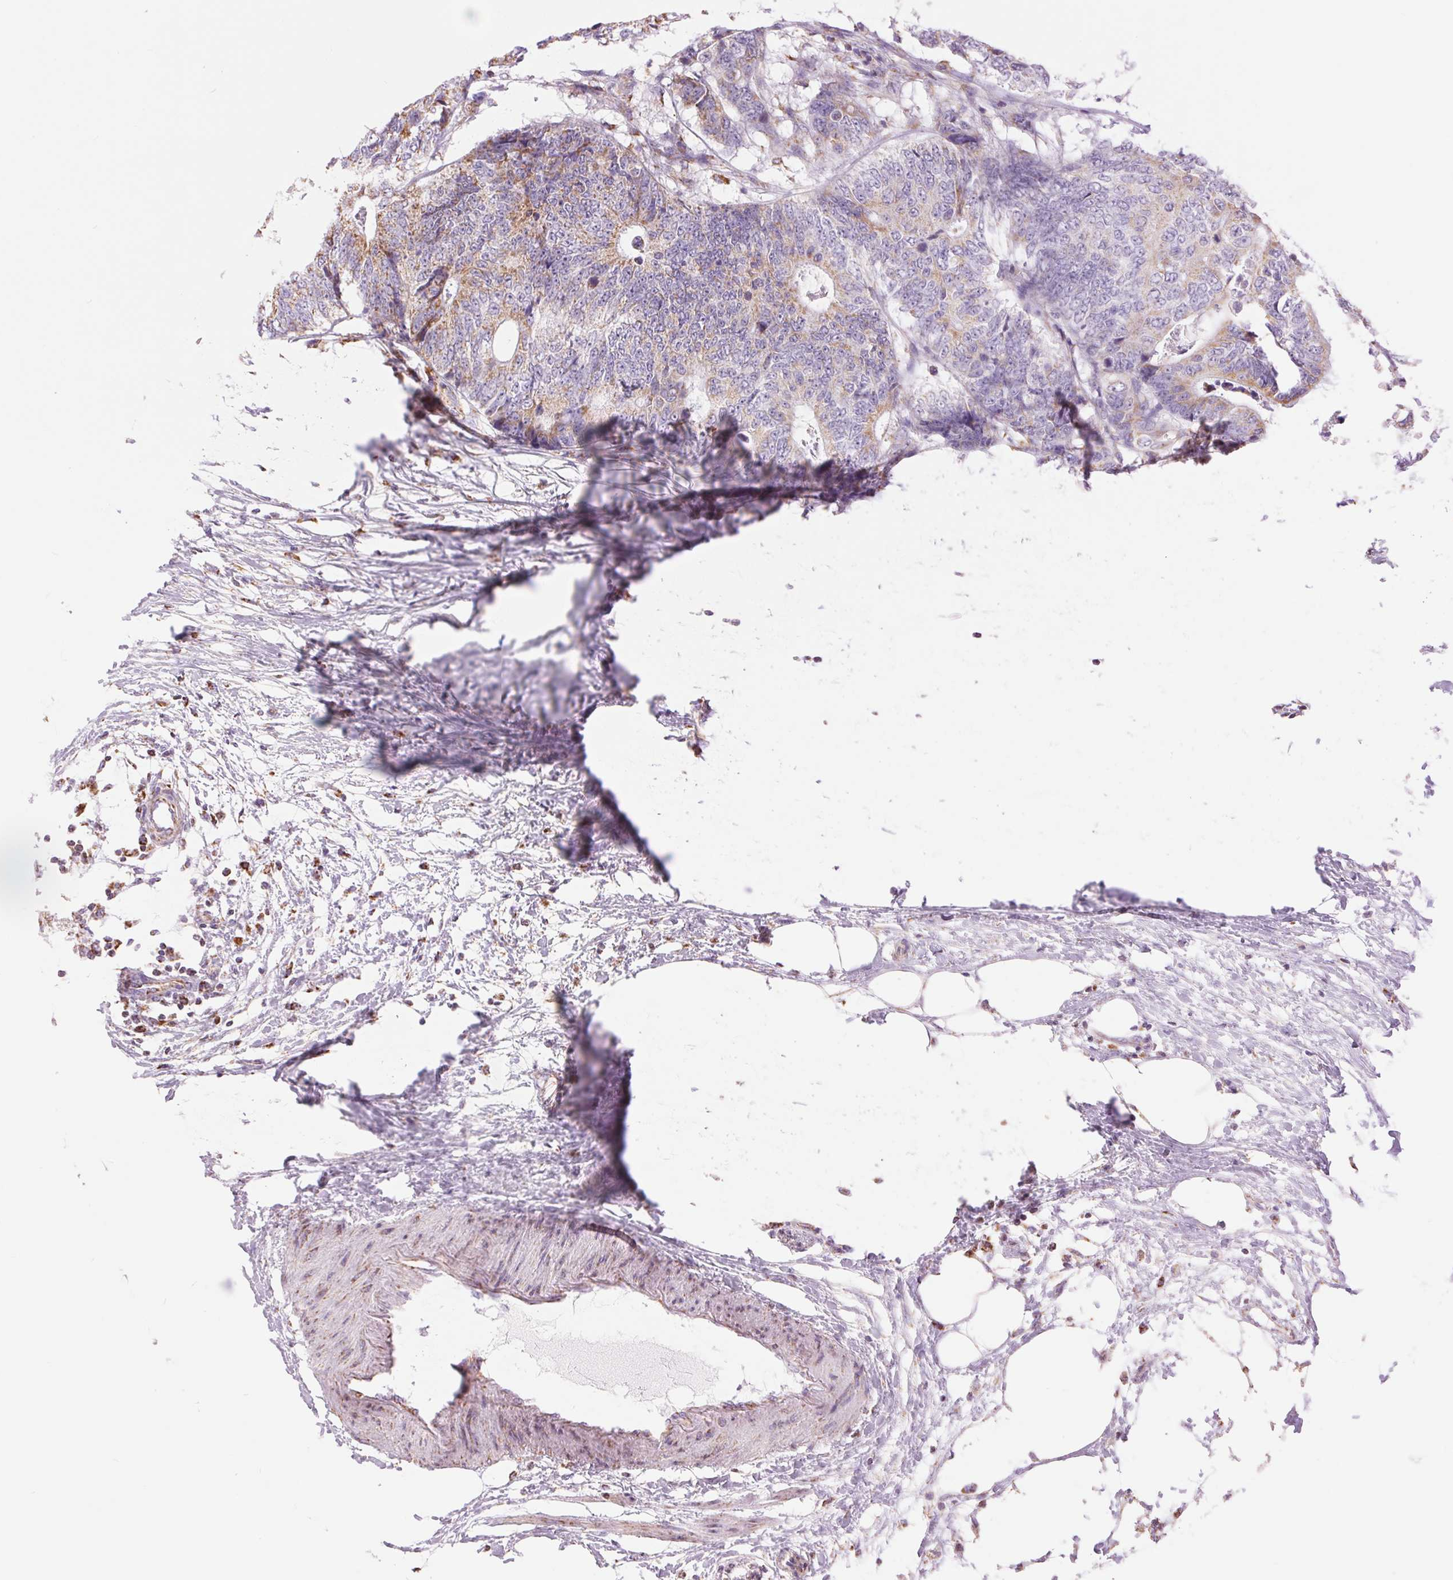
{"staining": {"intensity": "moderate", "quantity": ">75%", "location": "cytoplasmic/membranous"}, "tissue": "colorectal cancer", "cell_type": "Tumor cells", "image_type": "cancer", "snomed": [{"axis": "morphology", "description": "Adenocarcinoma, NOS"}, {"axis": "topography", "description": "Colon"}], "caption": "This image demonstrates colorectal cancer stained with immunohistochemistry (IHC) to label a protein in brown. The cytoplasmic/membranous of tumor cells show moderate positivity for the protein. Nuclei are counter-stained blue.", "gene": "ATP5PB", "patient": {"sex": "female", "age": 48}}